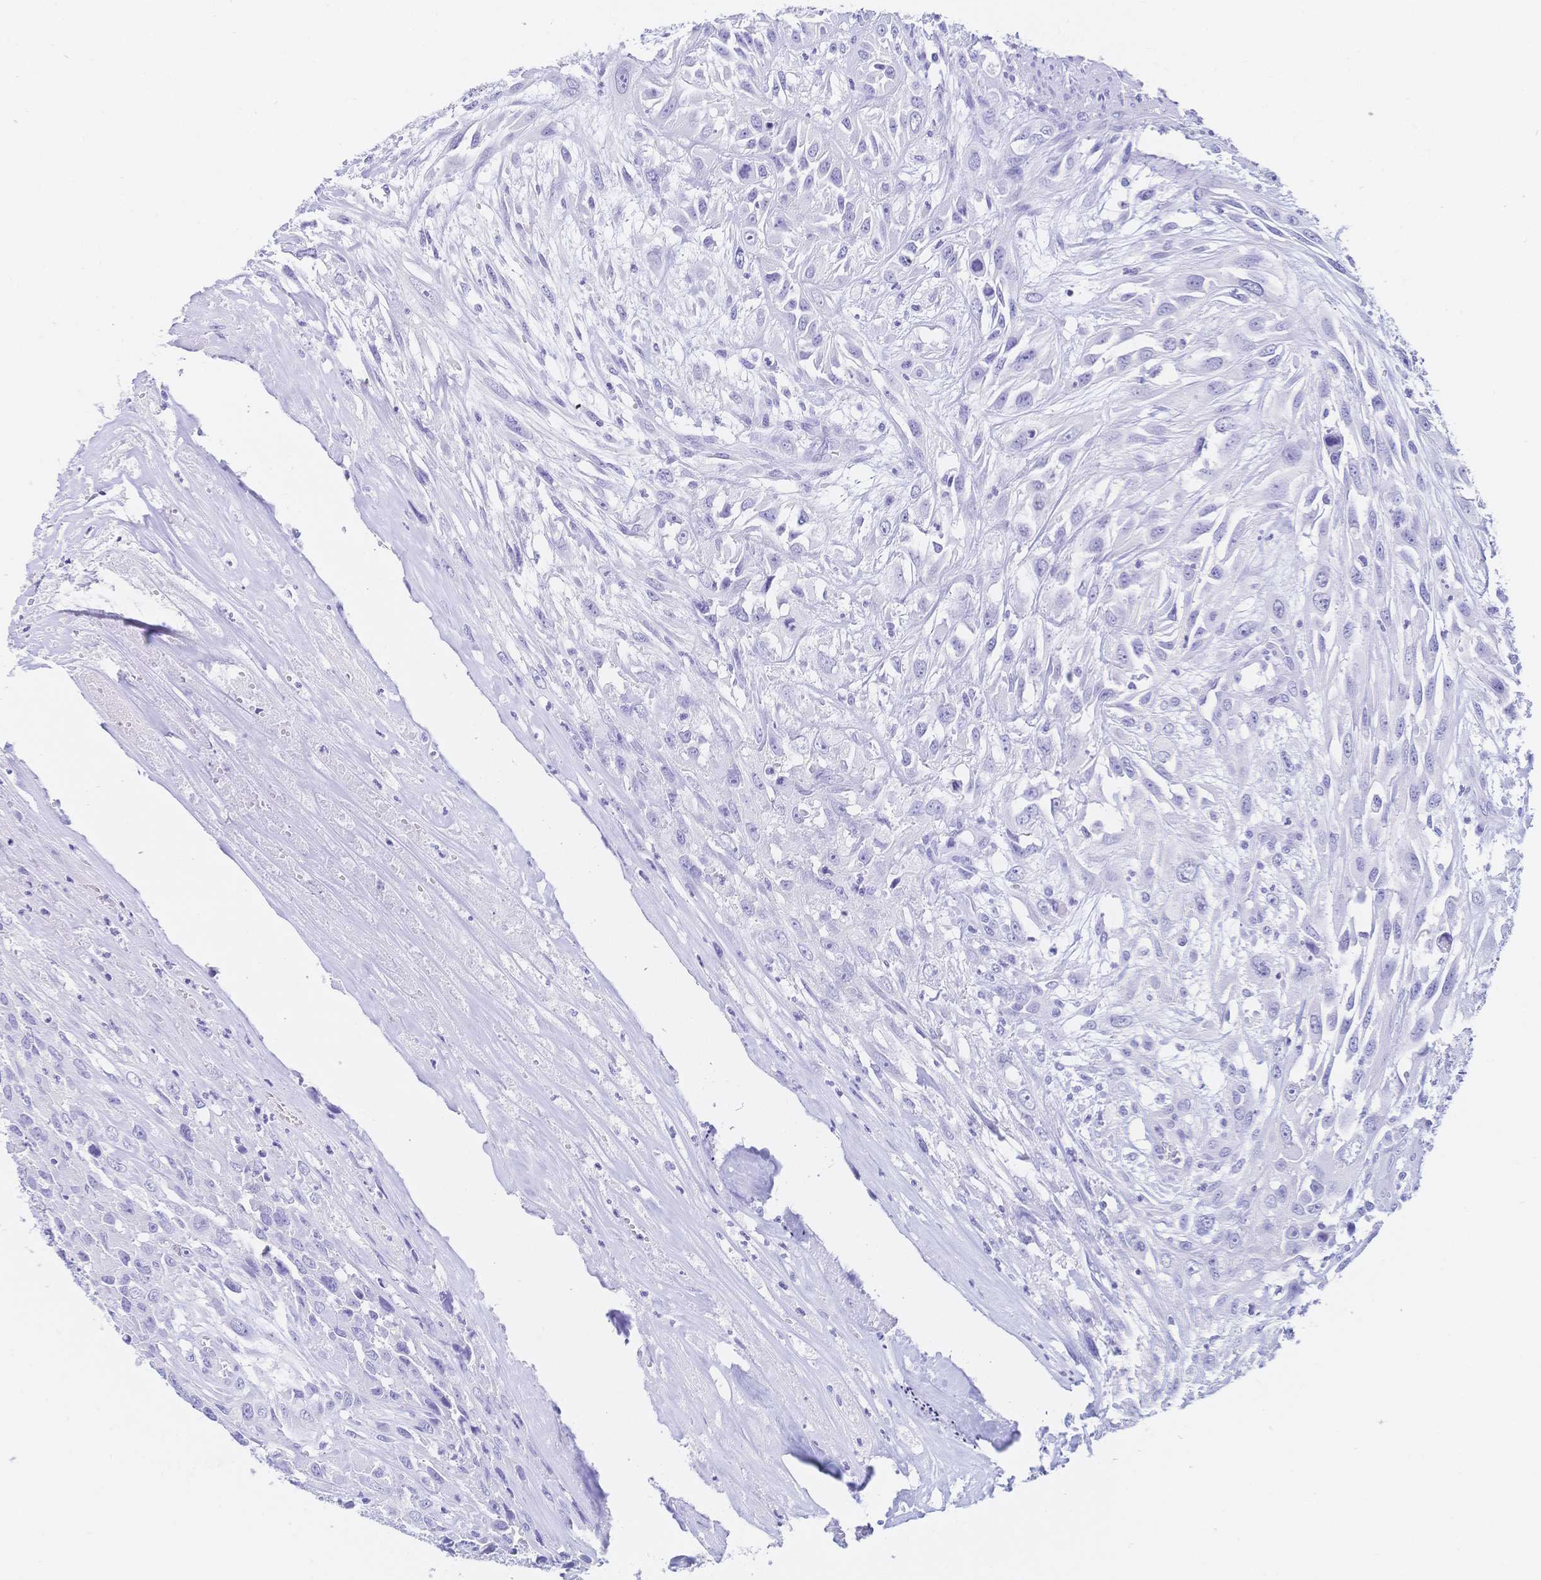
{"staining": {"intensity": "negative", "quantity": "none", "location": "none"}, "tissue": "urothelial cancer", "cell_type": "Tumor cells", "image_type": "cancer", "snomed": [{"axis": "morphology", "description": "Urothelial carcinoma, High grade"}, {"axis": "topography", "description": "Urinary bladder"}], "caption": "There is no significant positivity in tumor cells of urothelial cancer.", "gene": "MEP1B", "patient": {"sex": "male", "age": 67}}